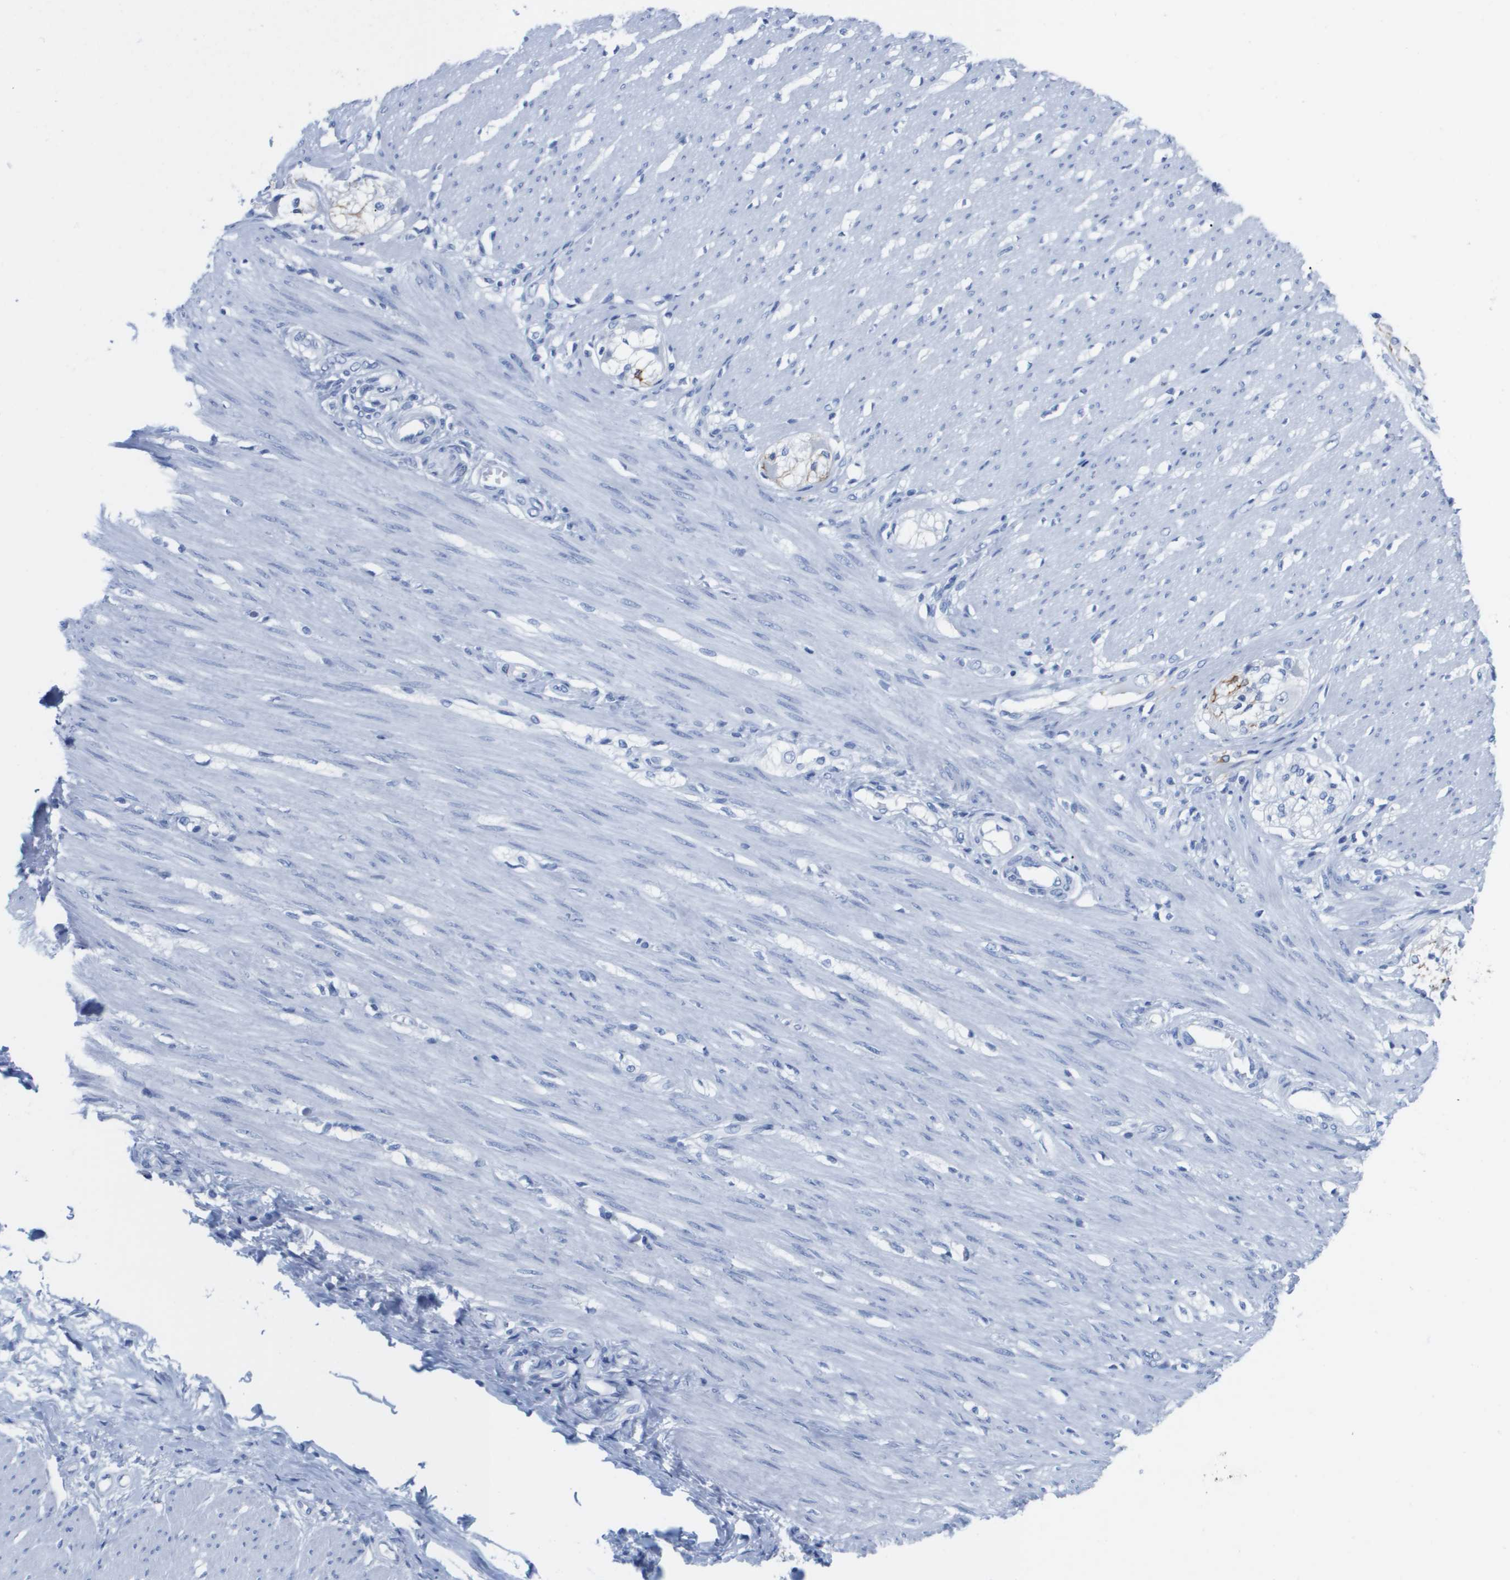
{"staining": {"intensity": "negative", "quantity": "none", "location": "none"}, "tissue": "adipose tissue", "cell_type": "Adipocytes", "image_type": "normal", "snomed": [{"axis": "morphology", "description": "Normal tissue, NOS"}, {"axis": "morphology", "description": "Adenocarcinoma, NOS"}, {"axis": "topography", "description": "Colon"}, {"axis": "topography", "description": "Peripheral nerve tissue"}], "caption": "DAB immunohistochemical staining of benign adipose tissue displays no significant staining in adipocytes. Brightfield microscopy of immunohistochemistry stained with DAB (brown) and hematoxylin (blue), captured at high magnification.", "gene": "KCNA3", "patient": {"sex": "male", "age": 14}}